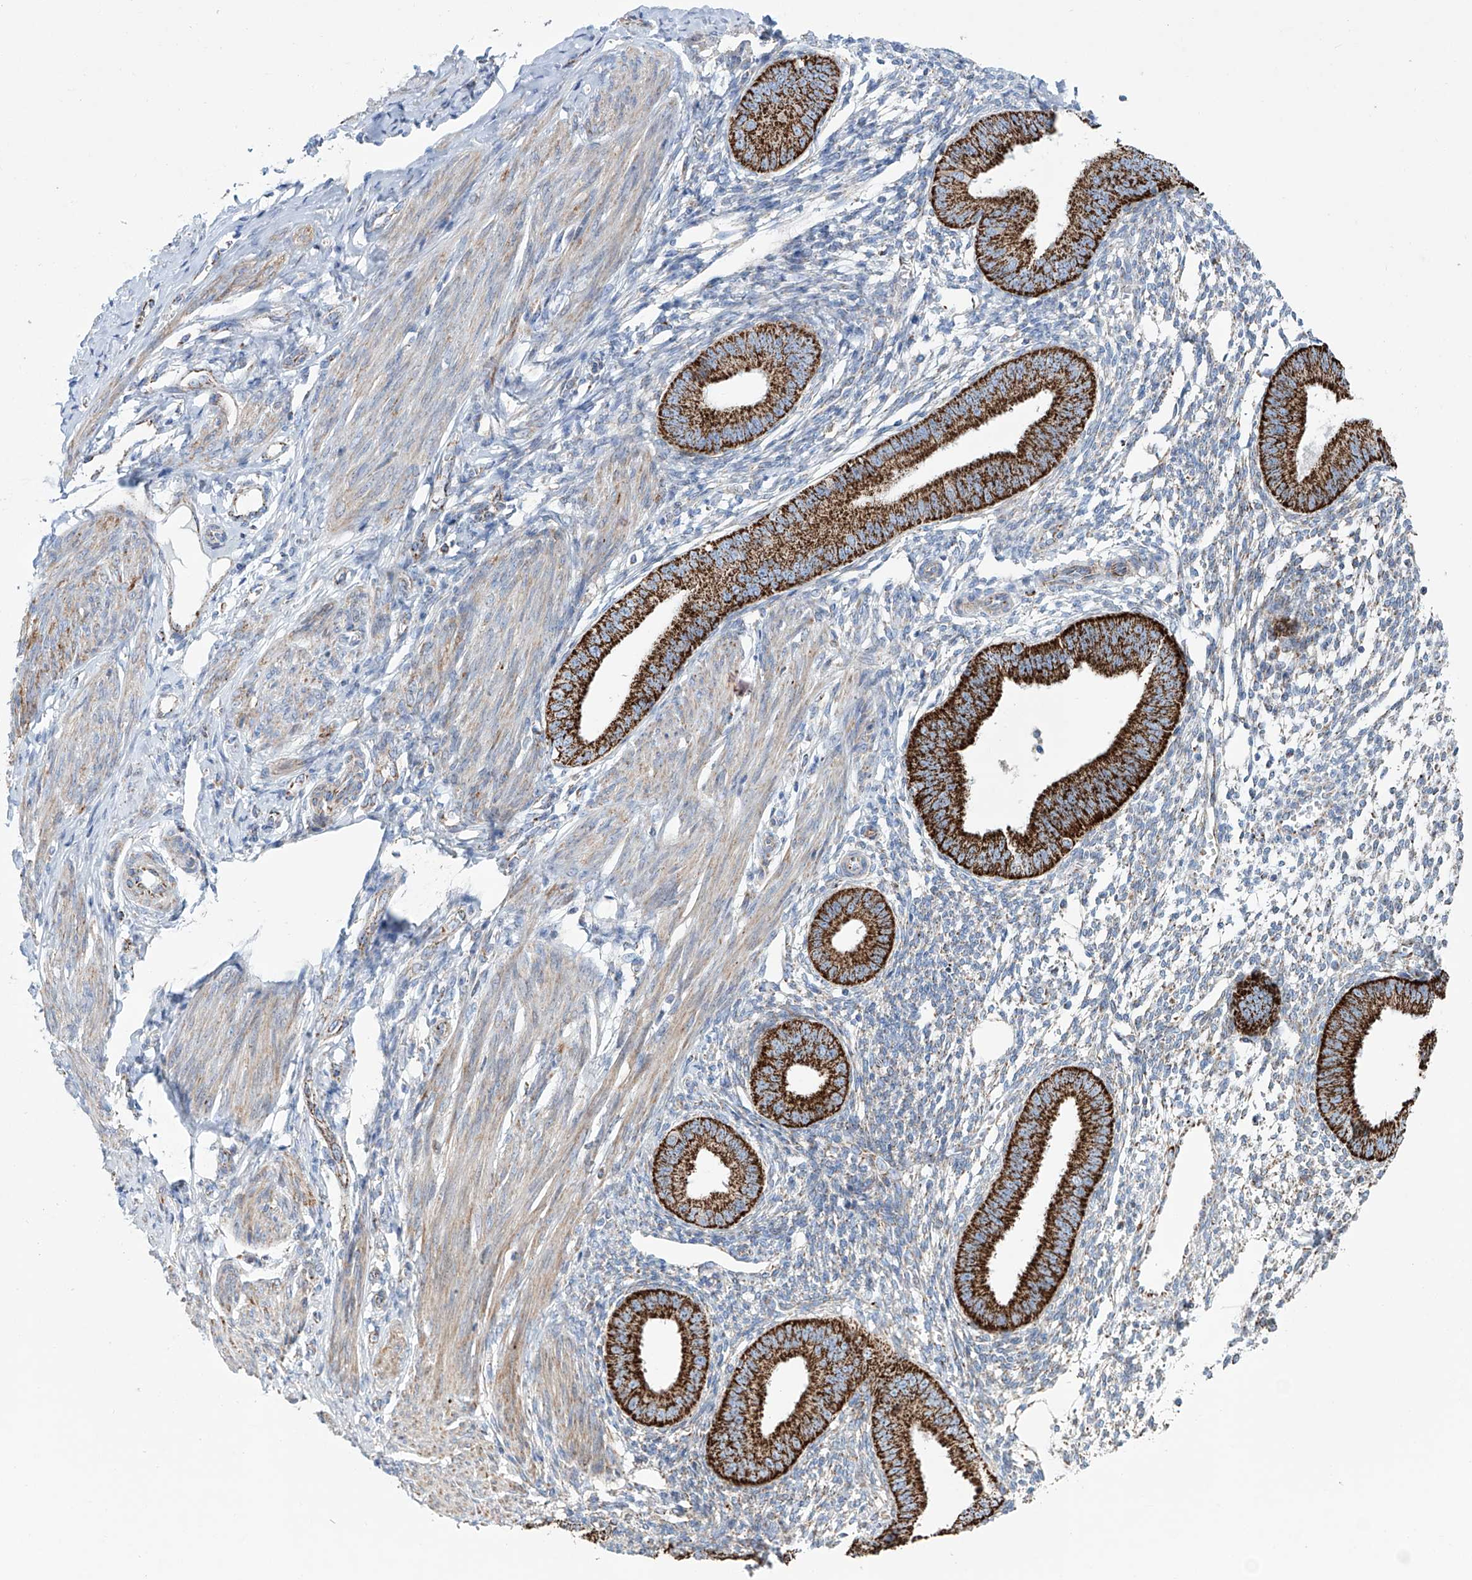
{"staining": {"intensity": "weak", "quantity": "25%-75%", "location": "cytoplasmic/membranous"}, "tissue": "endometrium", "cell_type": "Cells in endometrial stroma", "image_type": "normal", "snomed": [{"axis": "morphology", "description": "Normal tissue, NOS"}, {"axis": "topography", "description": "Uterus"}, {"axis": "topography", "description": "Endometrium"}], "caption": "Weak cytoplasmic/membranous positivity for a protein is present in about 25%-75% of cells in endometrial stroma of normal endometrium using immunohistochemistry.", "gene": "ALDH6A1", "patient": {"sex": "female", "age": 48}}